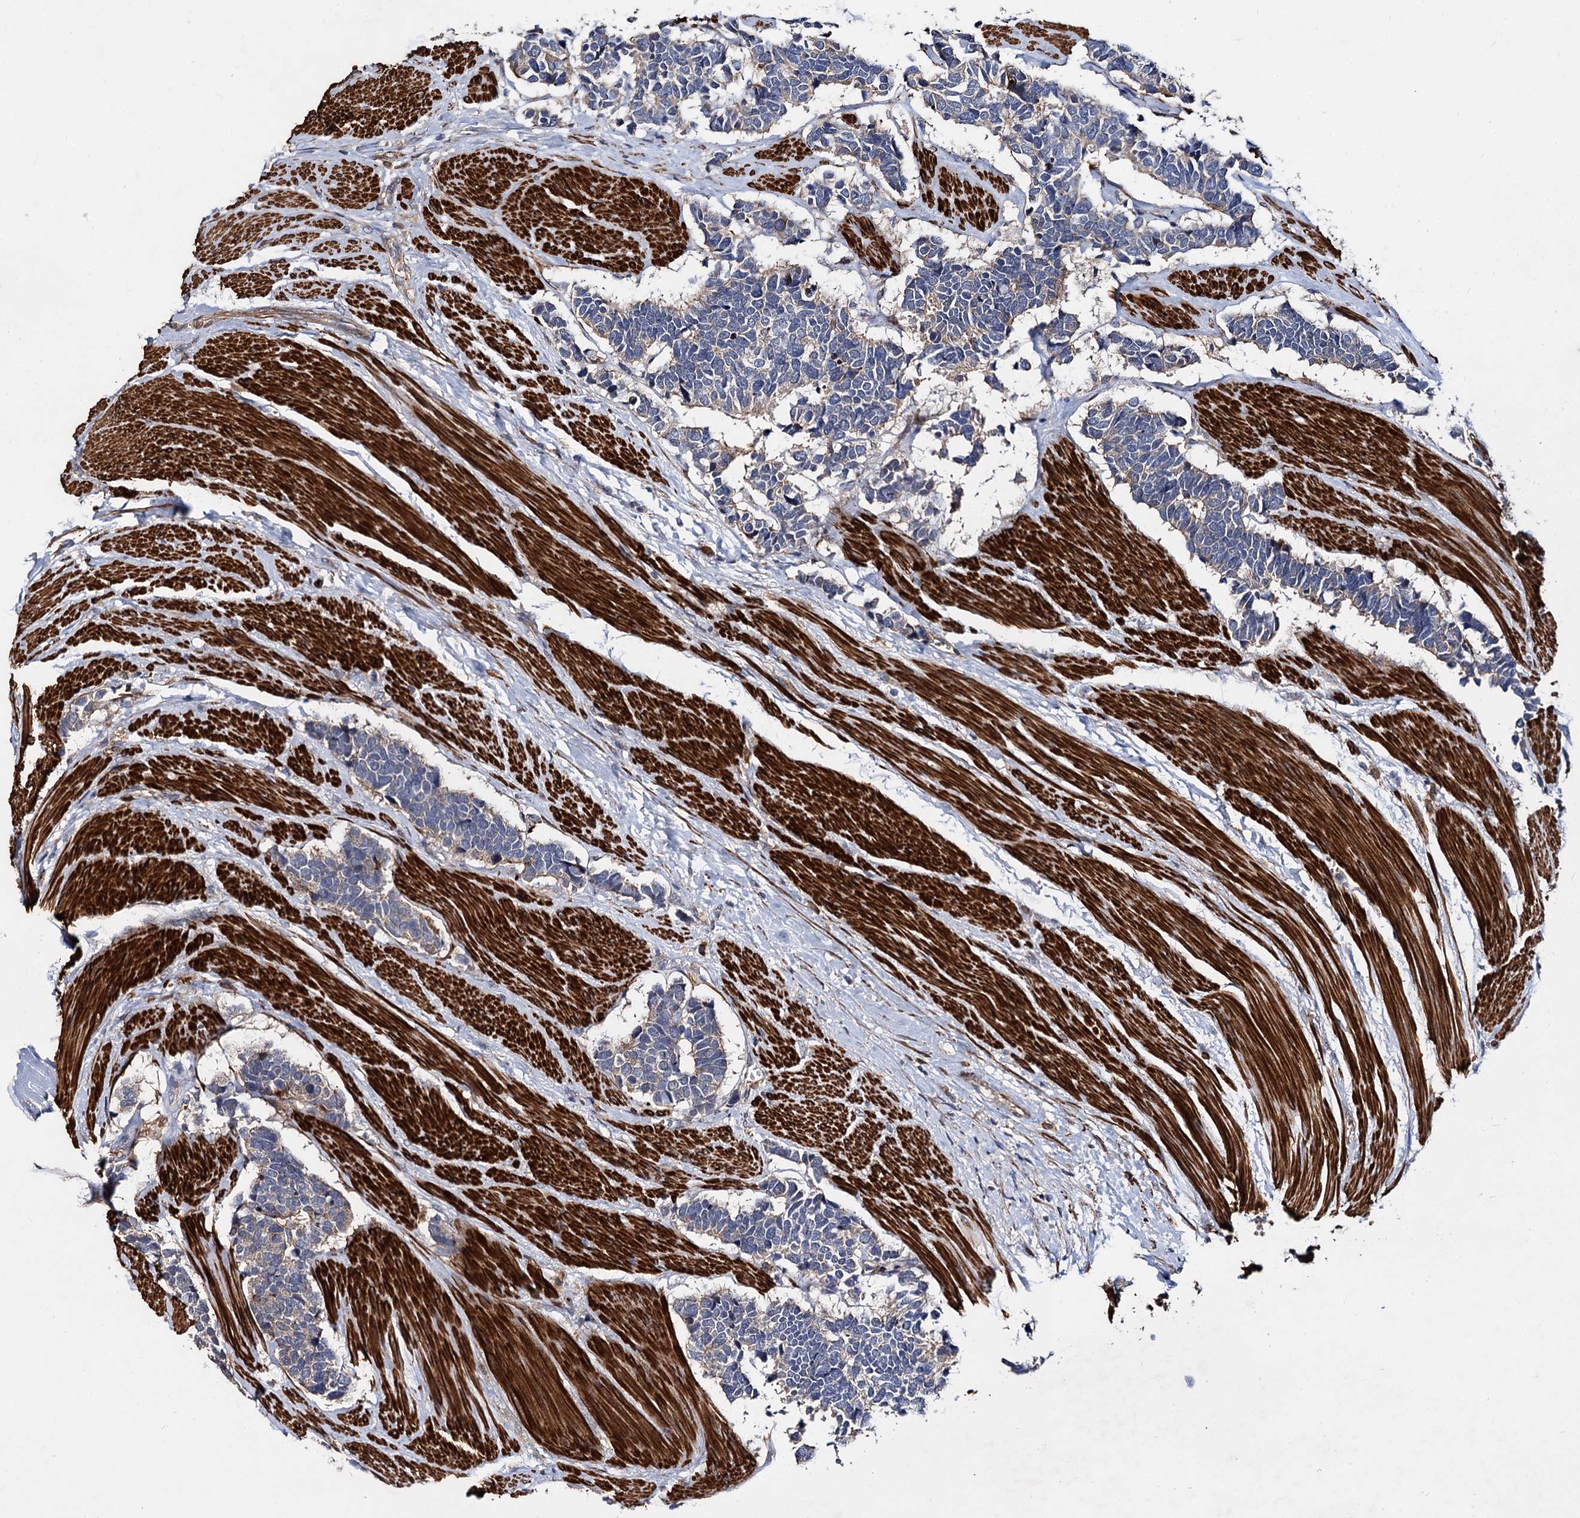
{"staining": {"intensity": "negative", "quantity": "none", "location": "none"}, "tissue": "carcinoid", "cell_type": "Tumor cells", "image_type": "cancer", "snomed": [{"axis": "morphology", "description": "Carcinoma, NOS"}, {"axis": "morphology", "description": "Carcinoid, malignant, NOS"}, {"axis": "topography", "description": "Urinary bladder"}], "caption": "Immunohistochemistry (IHC) of human carcinoid (malignant) shows no positivity in tumor cells. (DAB (3,3'-diaminobenzidine) immunohistochemistry visualized using brightfield microscopy, high magnification).", "gene": "ISM2", "patient": {"sex": "male", "age": 57}}